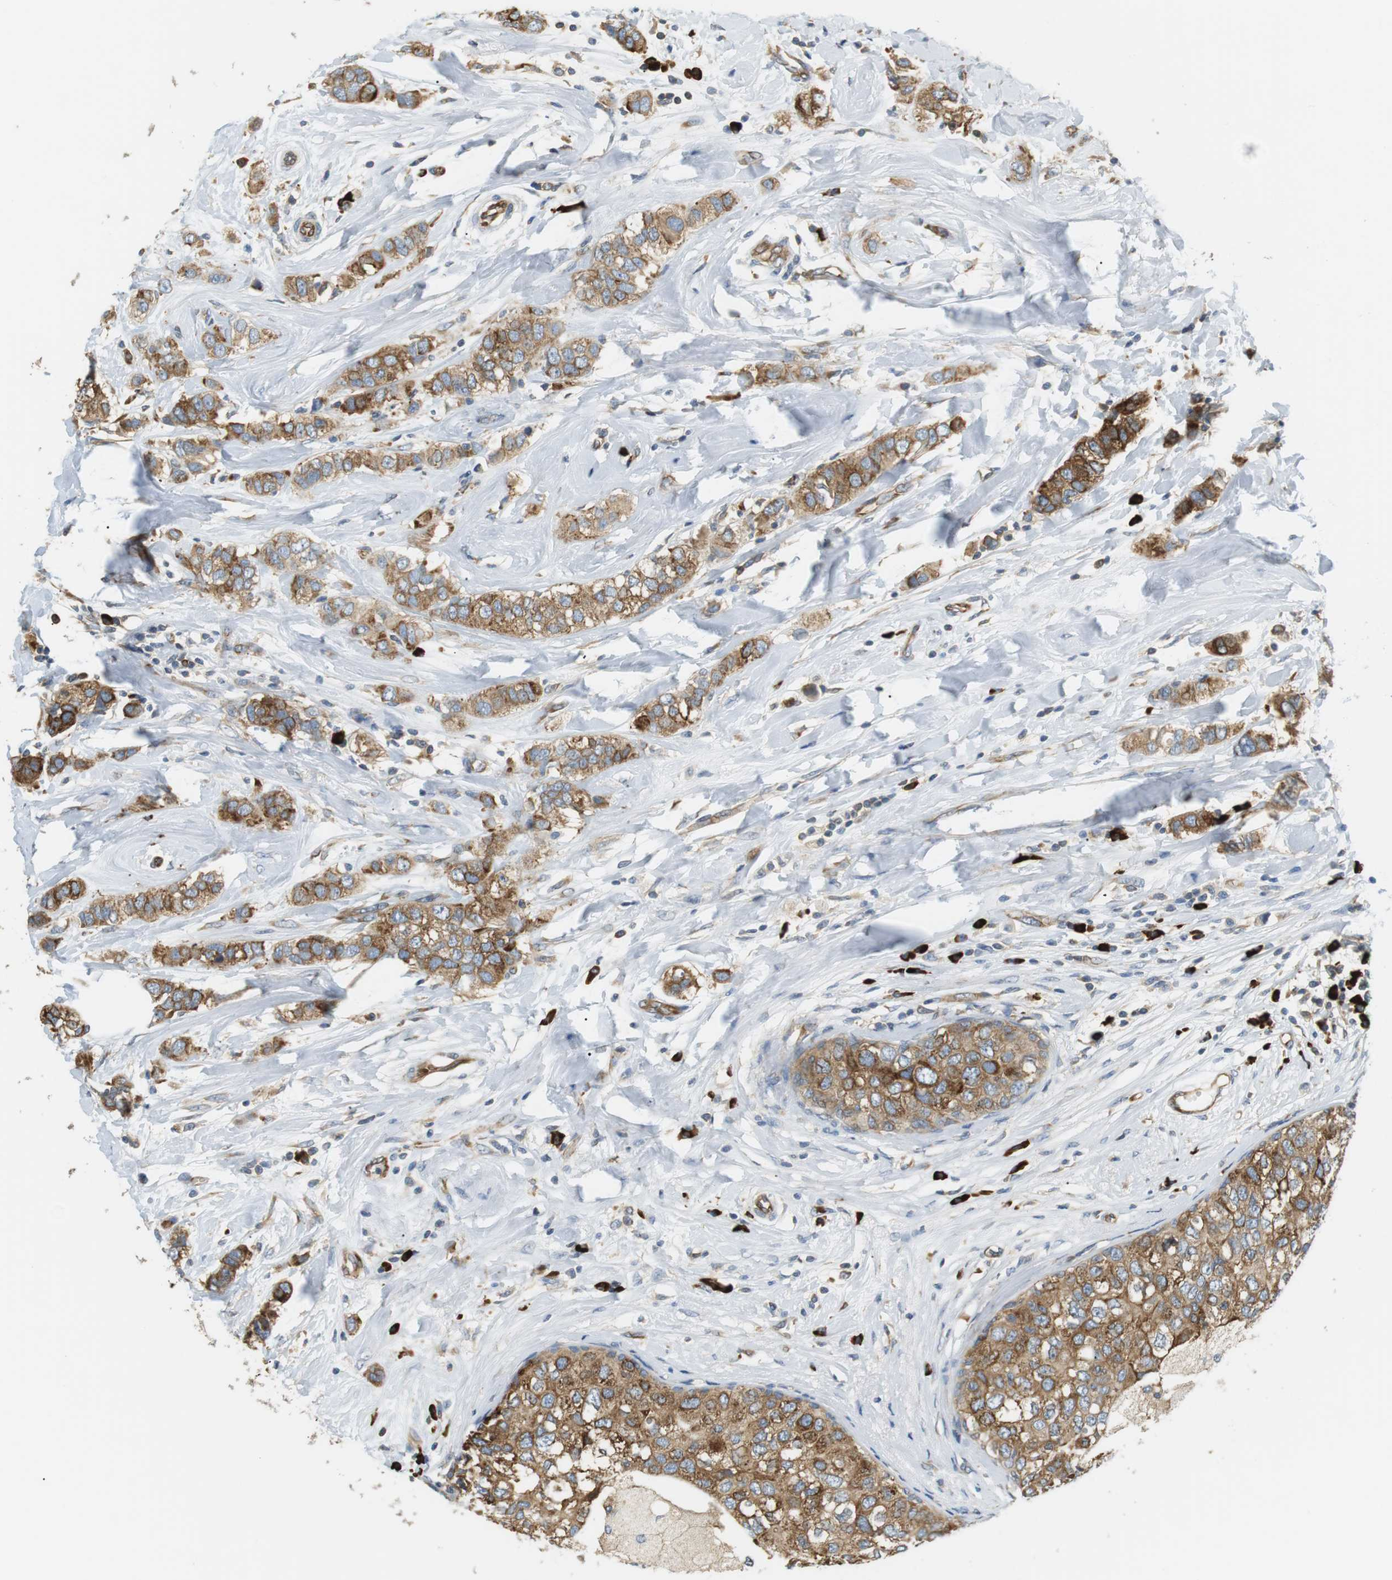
{"staining": {"intensity": "moderate", "quantity": ">75%", "location": "cytoplasmic/membranous"}, "tissue": "breast cancer", "cell_type": "Tumor cells", "image_type": "cancer", "snomed": [{"axis": "morphology", "description": "Duct carcinoma"}, {"axis": "topography", "description": "Breast"}], "caption": "A brown stain highlights moderate cytoplasmic/membranous positivity of a protein in human breast cancer tumor cells.", "gene": "TMEM200A", "patient": {"sex": "female", "age": 50}}